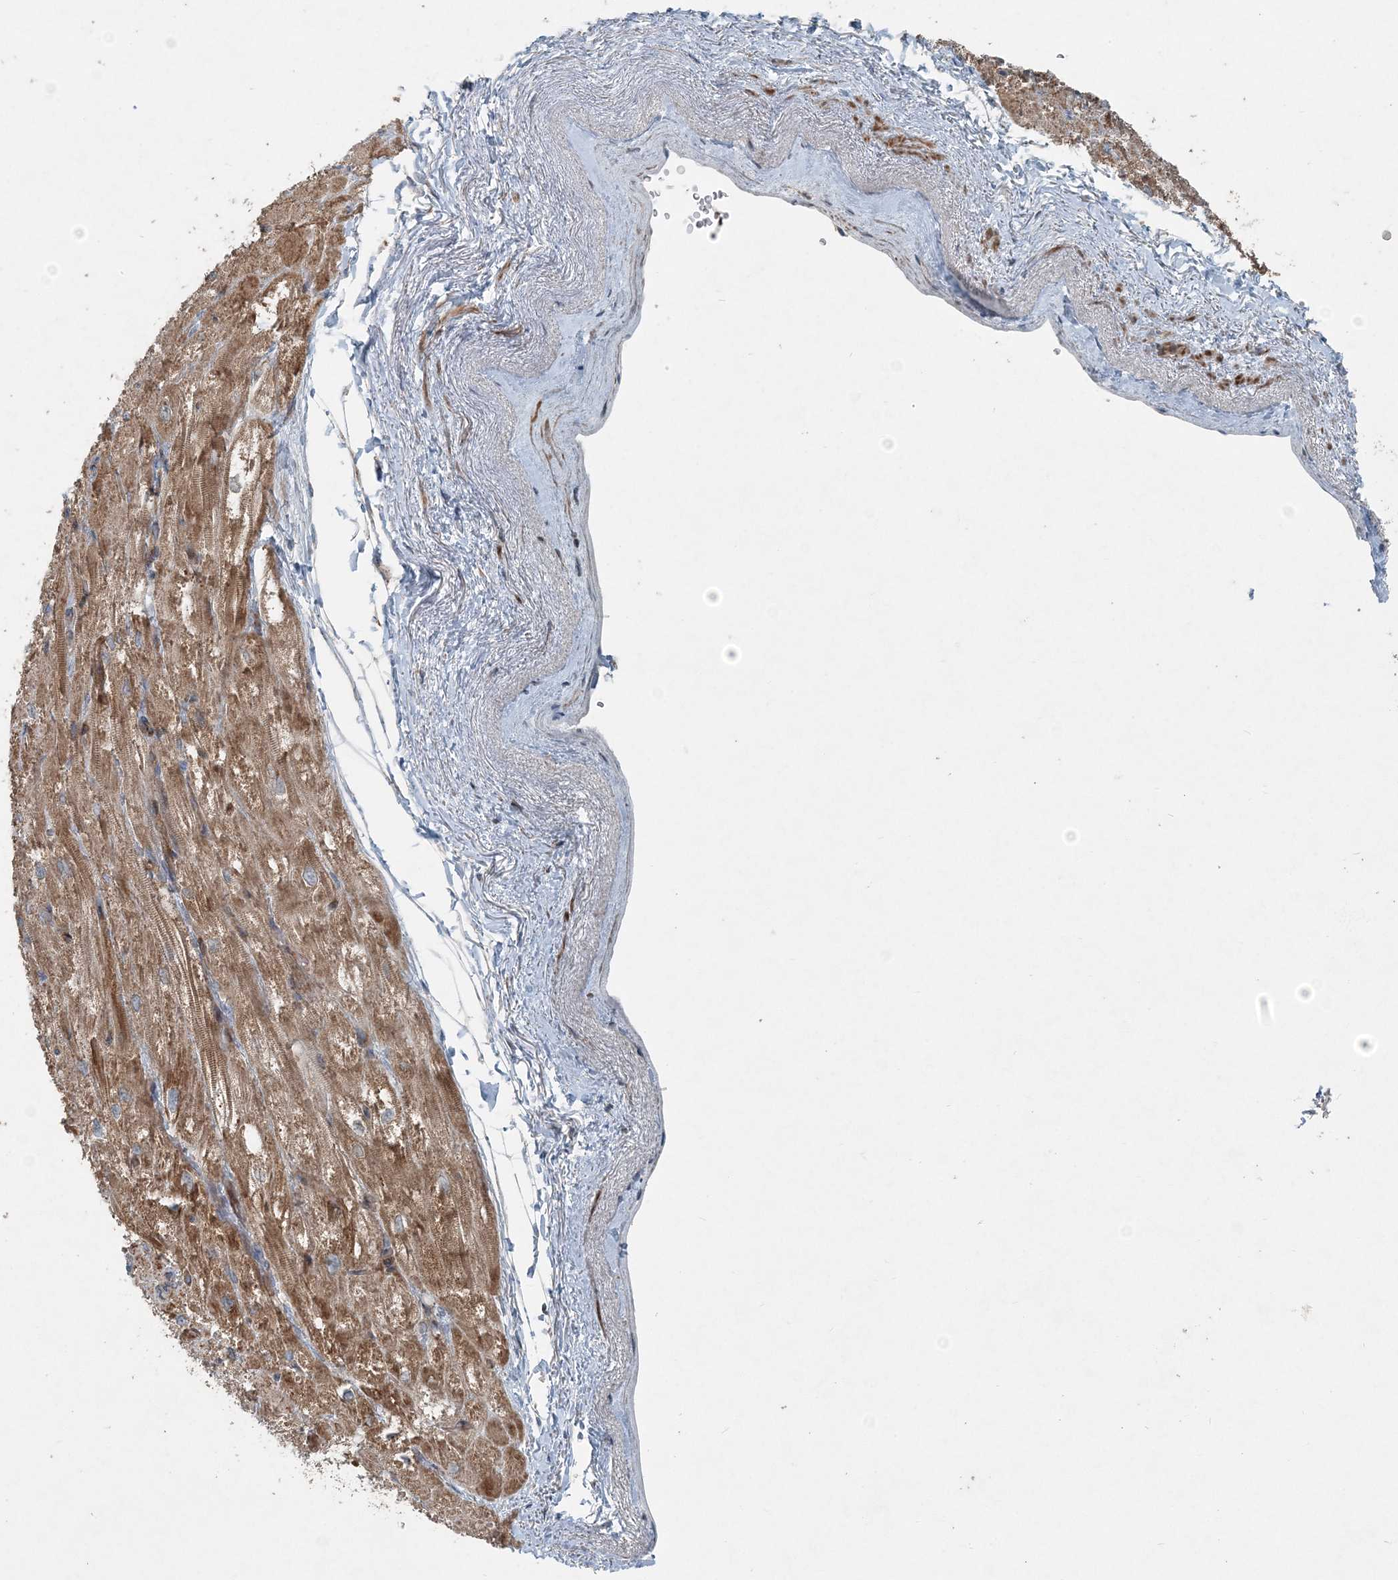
{"staining": {"intensity": "moderate", "quantity": ">75%", "location": "cytoplasmic/membranous"}, "tissue": "heart muscle", "cell_type": "Cardiomyocytes", "image_type": "normal", "snomed": [{"axis": "morphology", "description": "Normal tissue, NOS"}, {"axis": "topography", "description": "Heart"}], "caption": "Approximately >75% of cardiomyocytes in normal human heart muscle display moderate cytoplasmic/membranous protein staining as visualized by brown immunohistochemical staining.", "gene": "INTU", "patient": {"sex": "male", "age": 50}}